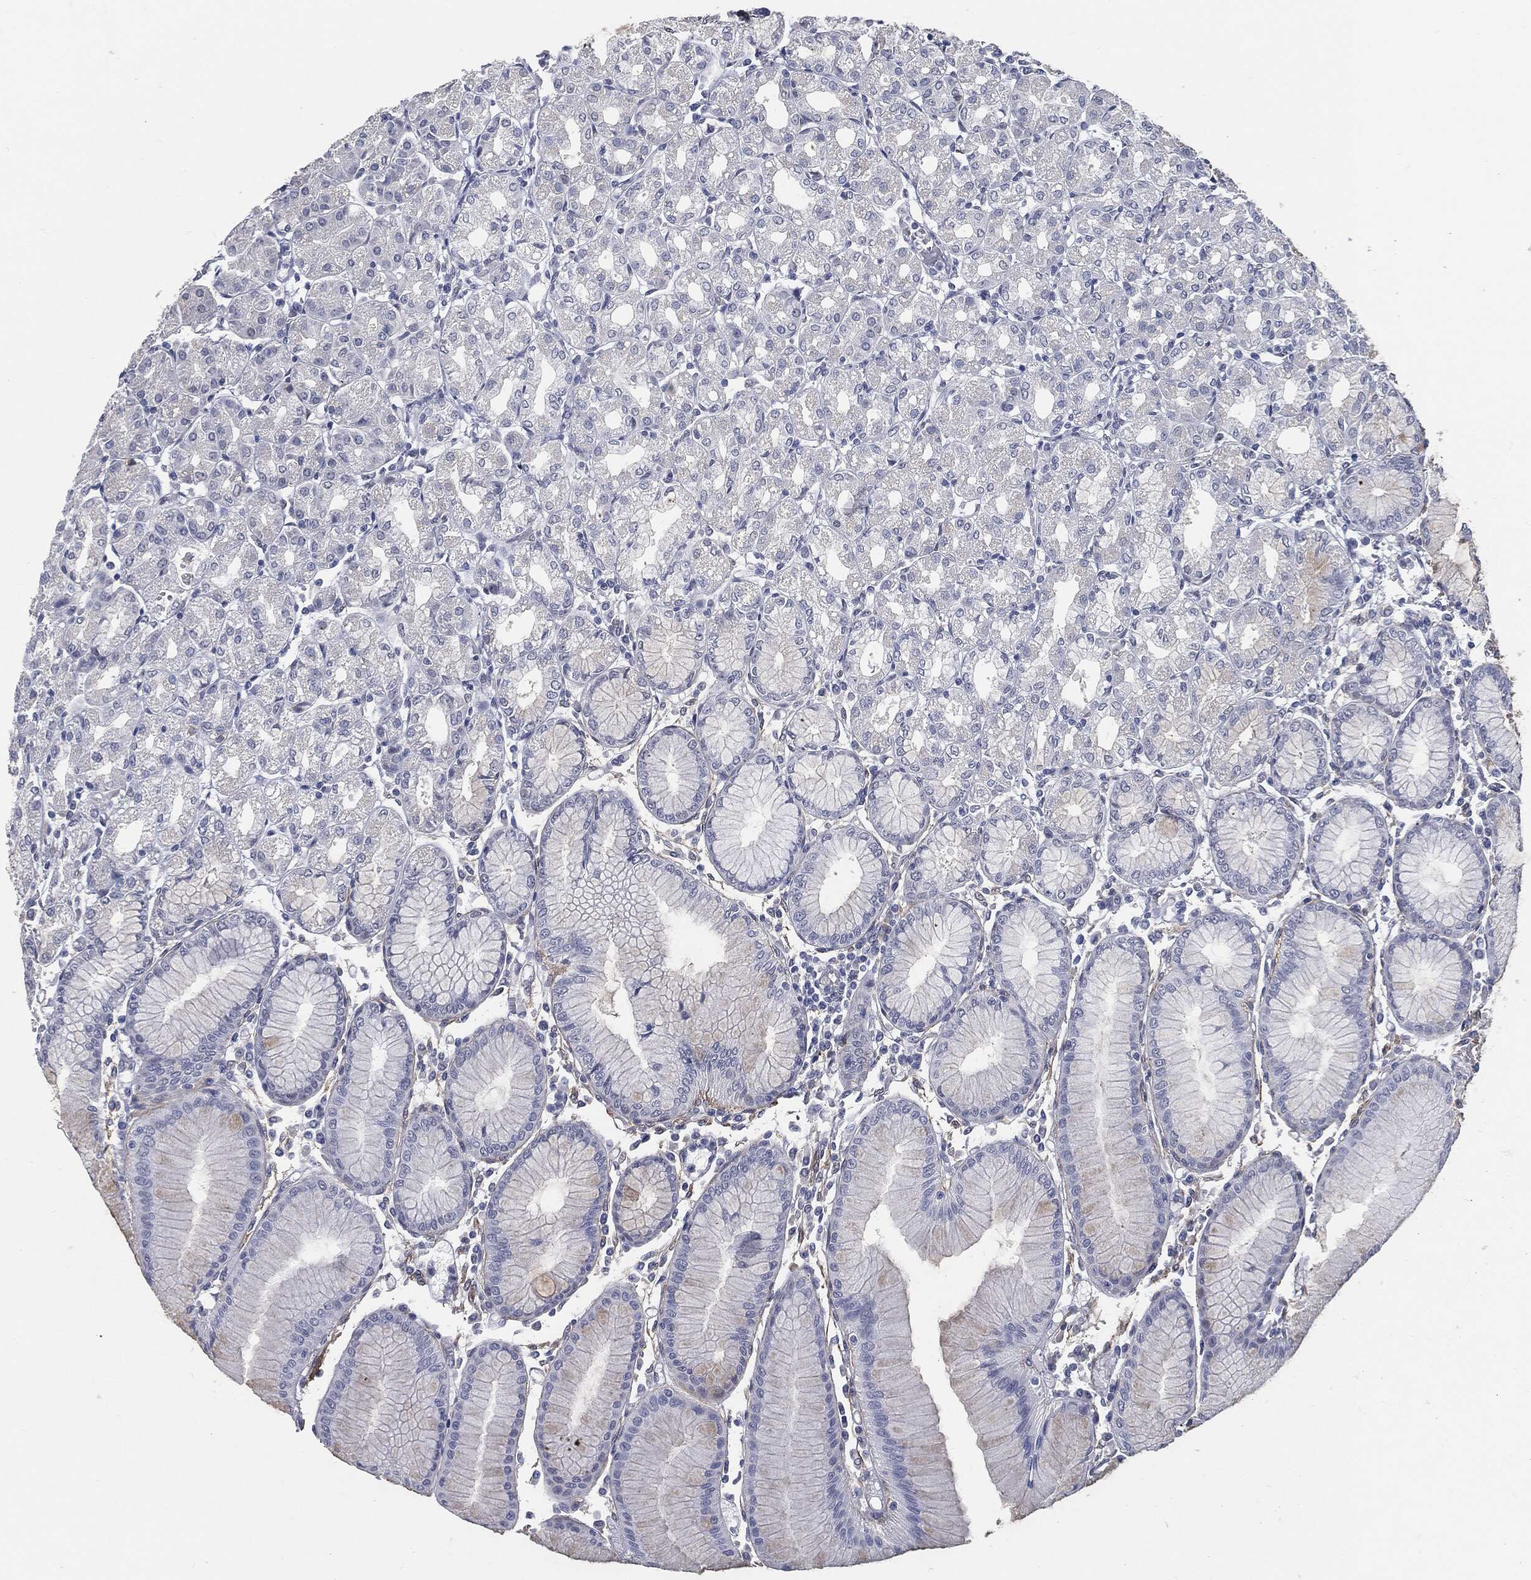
{"staining": {"intensity": "strong", "quantity": "<25%", "location": "cytoplasmic/membranous"}, "tissue": "stomach", "cell_type": "Glandular cells", "image_type": "normal", "snomed": [{"axis": "morphology", "description": "Normal tissue, NOS"}, {"axis": "topography", "description": "Stomach"}], "caption": "IHC micrograph of benign stomach stained for a protein (brown), which shows medium levels of strong cytoplasmic/membranous expression in about <25% of glandular cells.", "gene": "PROM1", "patient": {"sex": "female", "age": 57}}